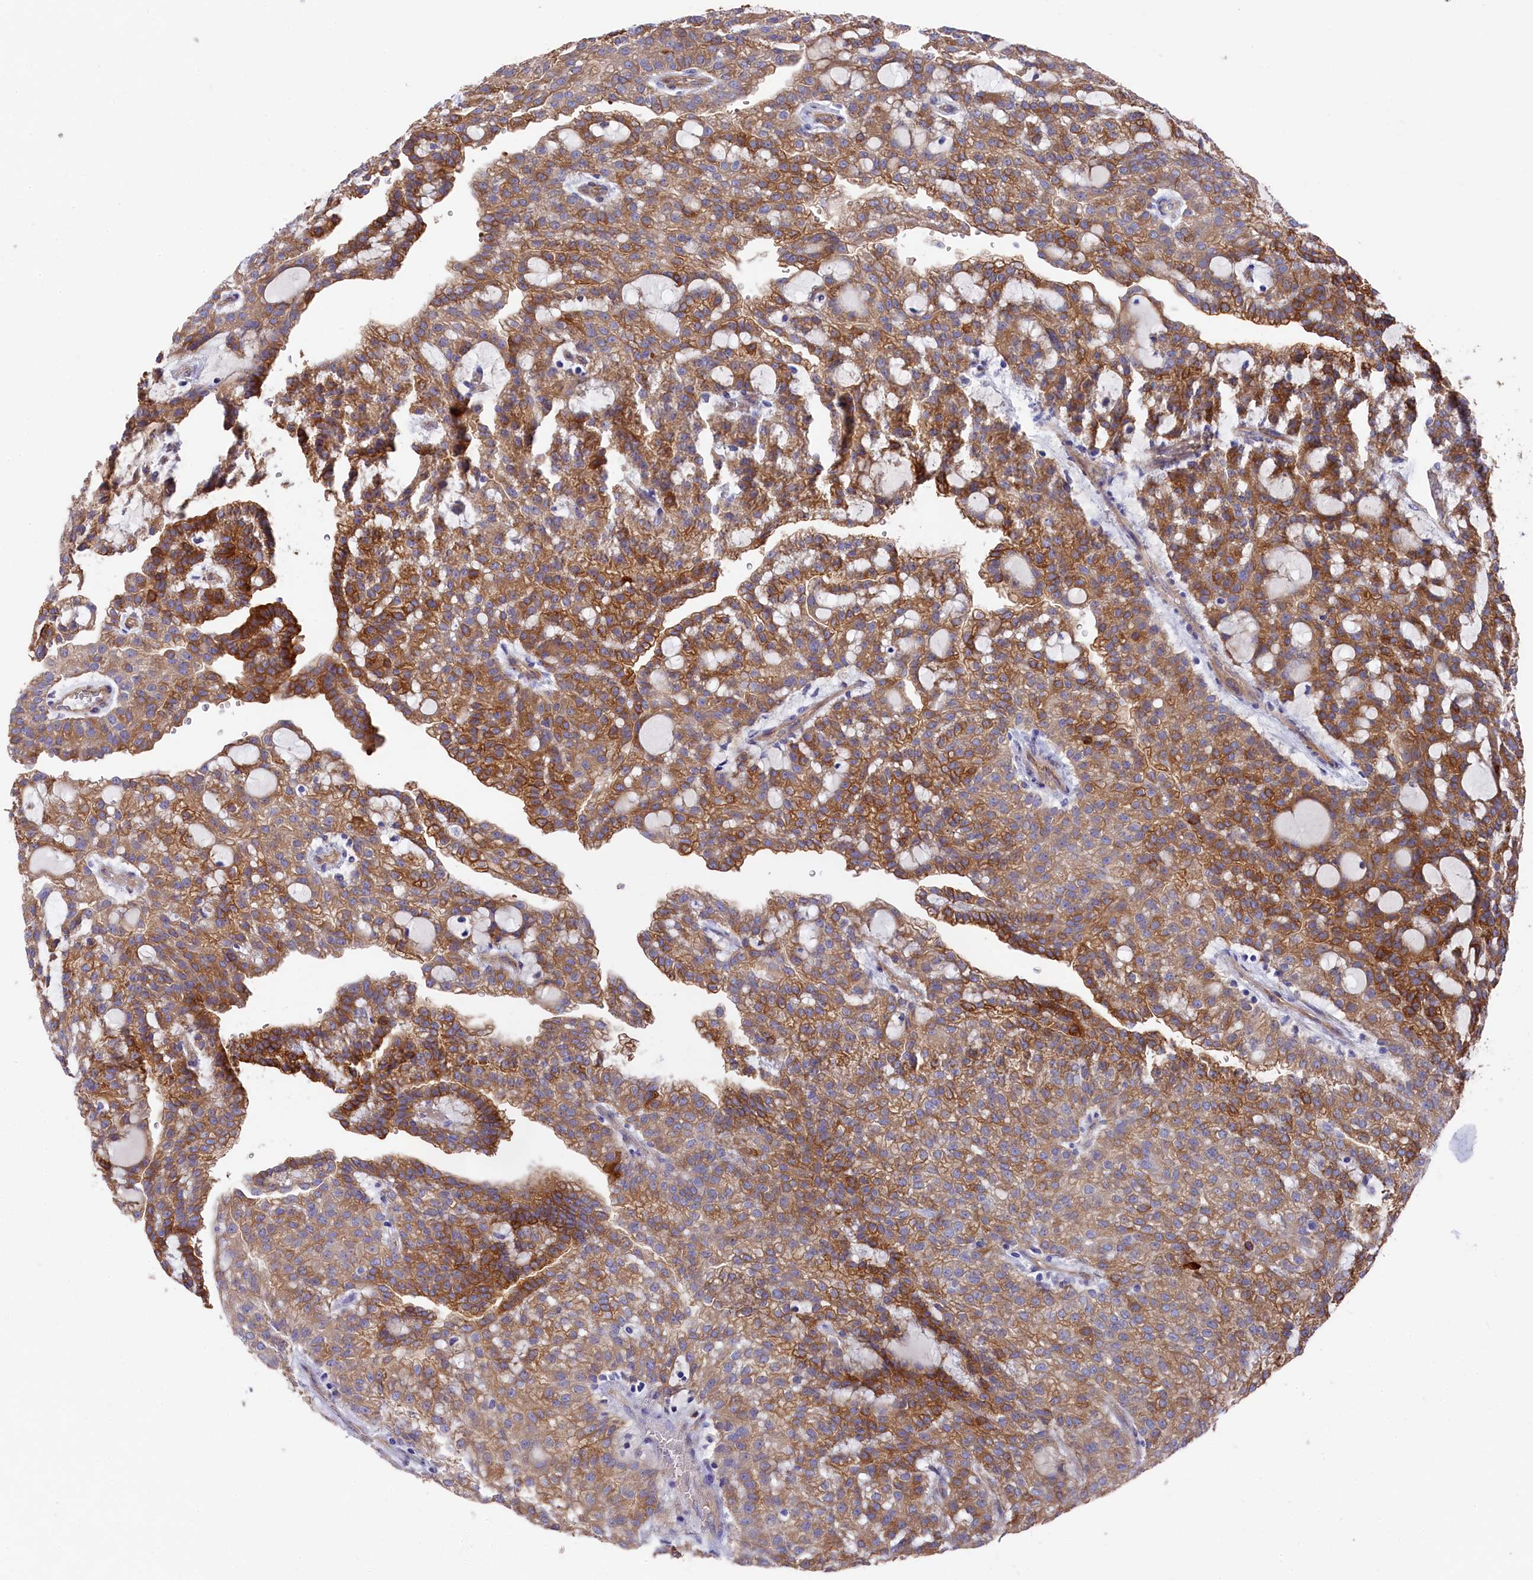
{"staining": {"intensity": "moderate", "quantity": ">75%", "location": "cytoplasmic/membranous"}, "tissue": "renal cancer", "cell_type": "Tumor cells", "image_type": "cancer", "snomed": [{"axis": "morphology", "description": "Adenocarcinoma, NOS"}, {"axis": "topography", "description": "Kidney"}], "caption": "Renal adenocarcinoma was stained to show a protein in brown. There is medium levels of moderate cytoplasmic/membranous expression in approximately >75% of tumor cells.", "gene": "LHFPL4", "patient": {"sex": "male", "age": 63}}